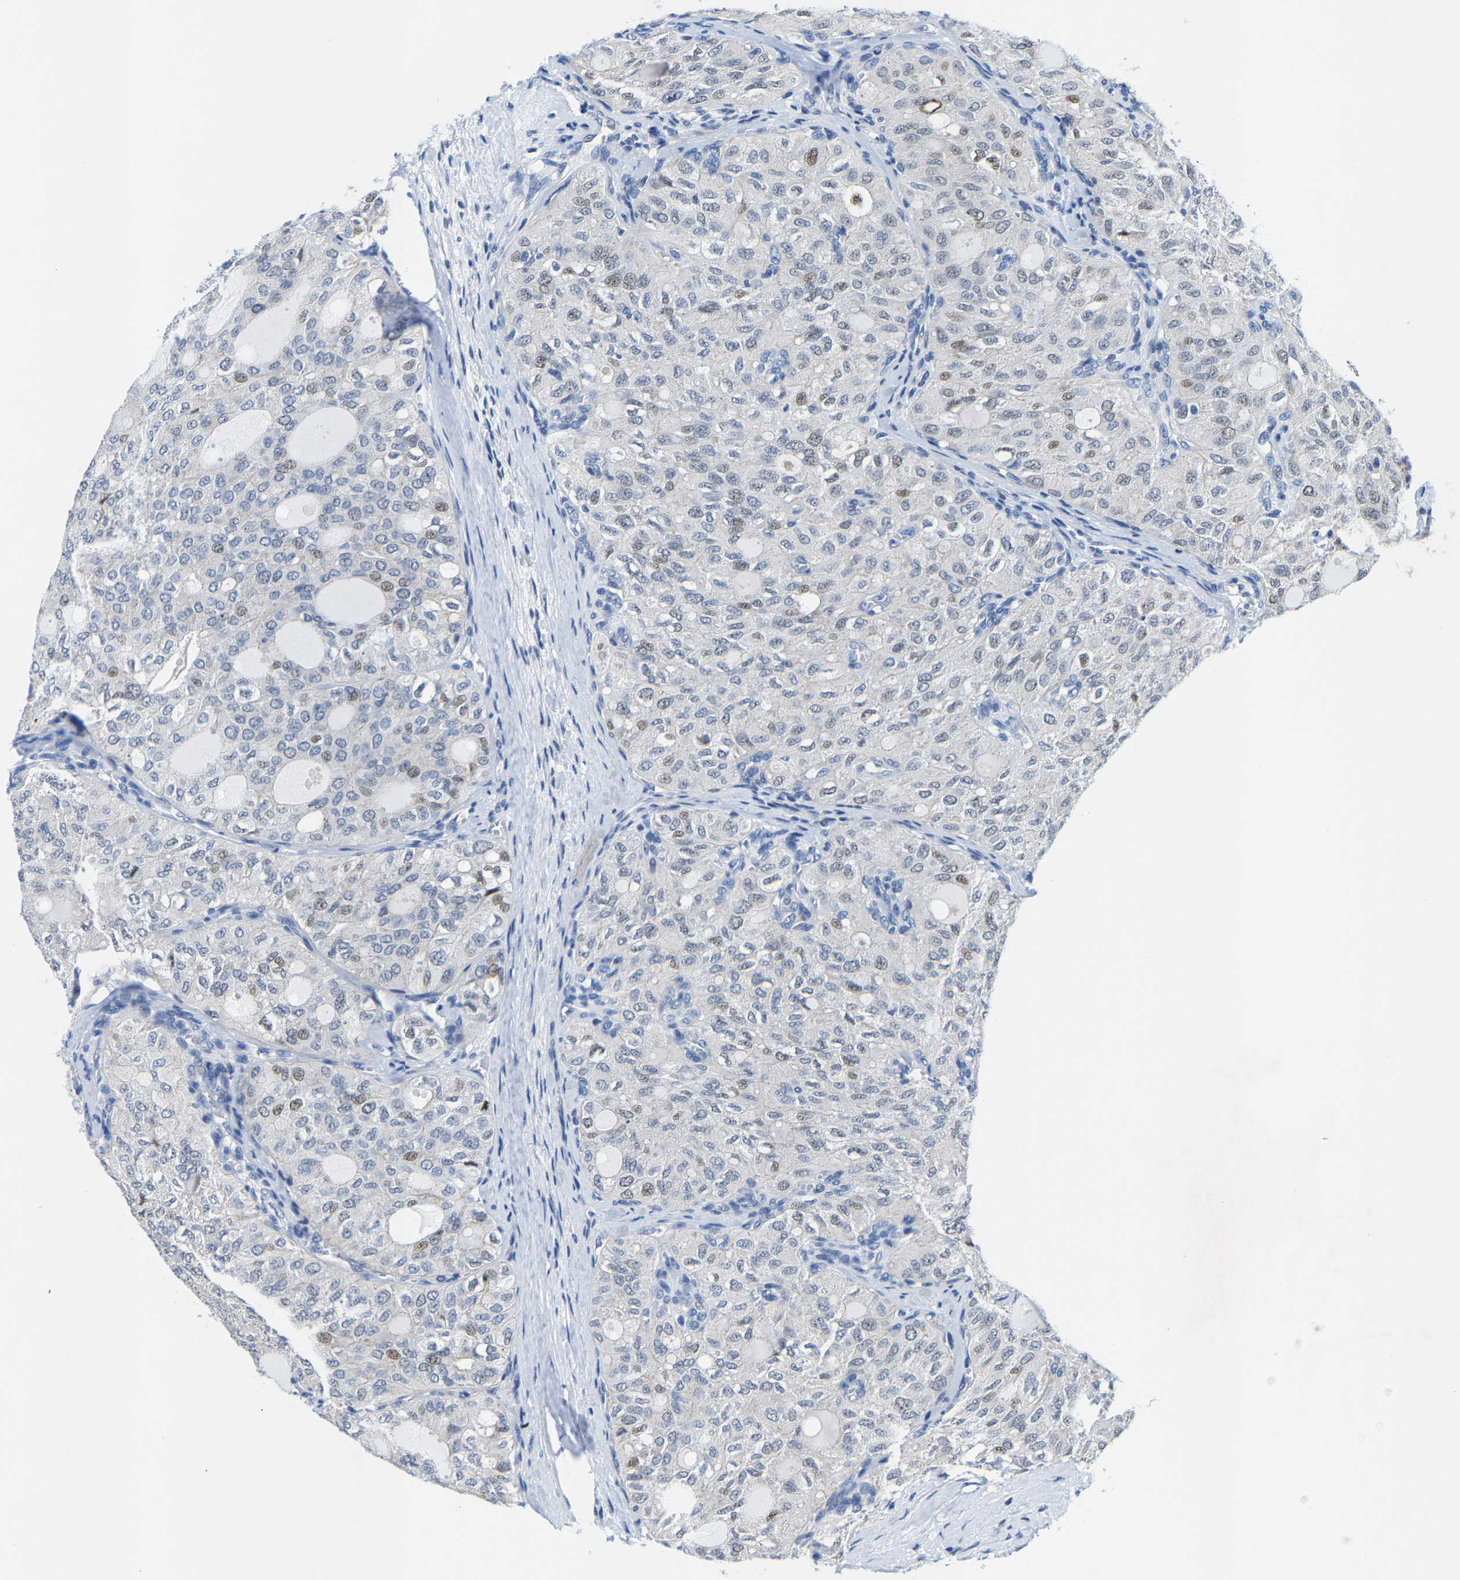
{"staining": {"intensity": "weak", "quantity": "25%-75%", "location": "nuclear"}, "tissue": "thyroid cancer", "cell_type": "Tumor cells", "image_type": "cancer", "snomed": [{"axis": "morphology", "description": "Follicular adenoma carcinoma, NOS"}, {"axis": "topography", "description": "Thyroid gland"}], "caption": "This is a micrograph of immunohistochemistry (IHC) staining of follicular adenoma carcinoma (thyroid), which shows weak positivity in the nuclear of tumor cells.", "gene": "KLHL1", "patient": {"sex": "male", "age": 75}}